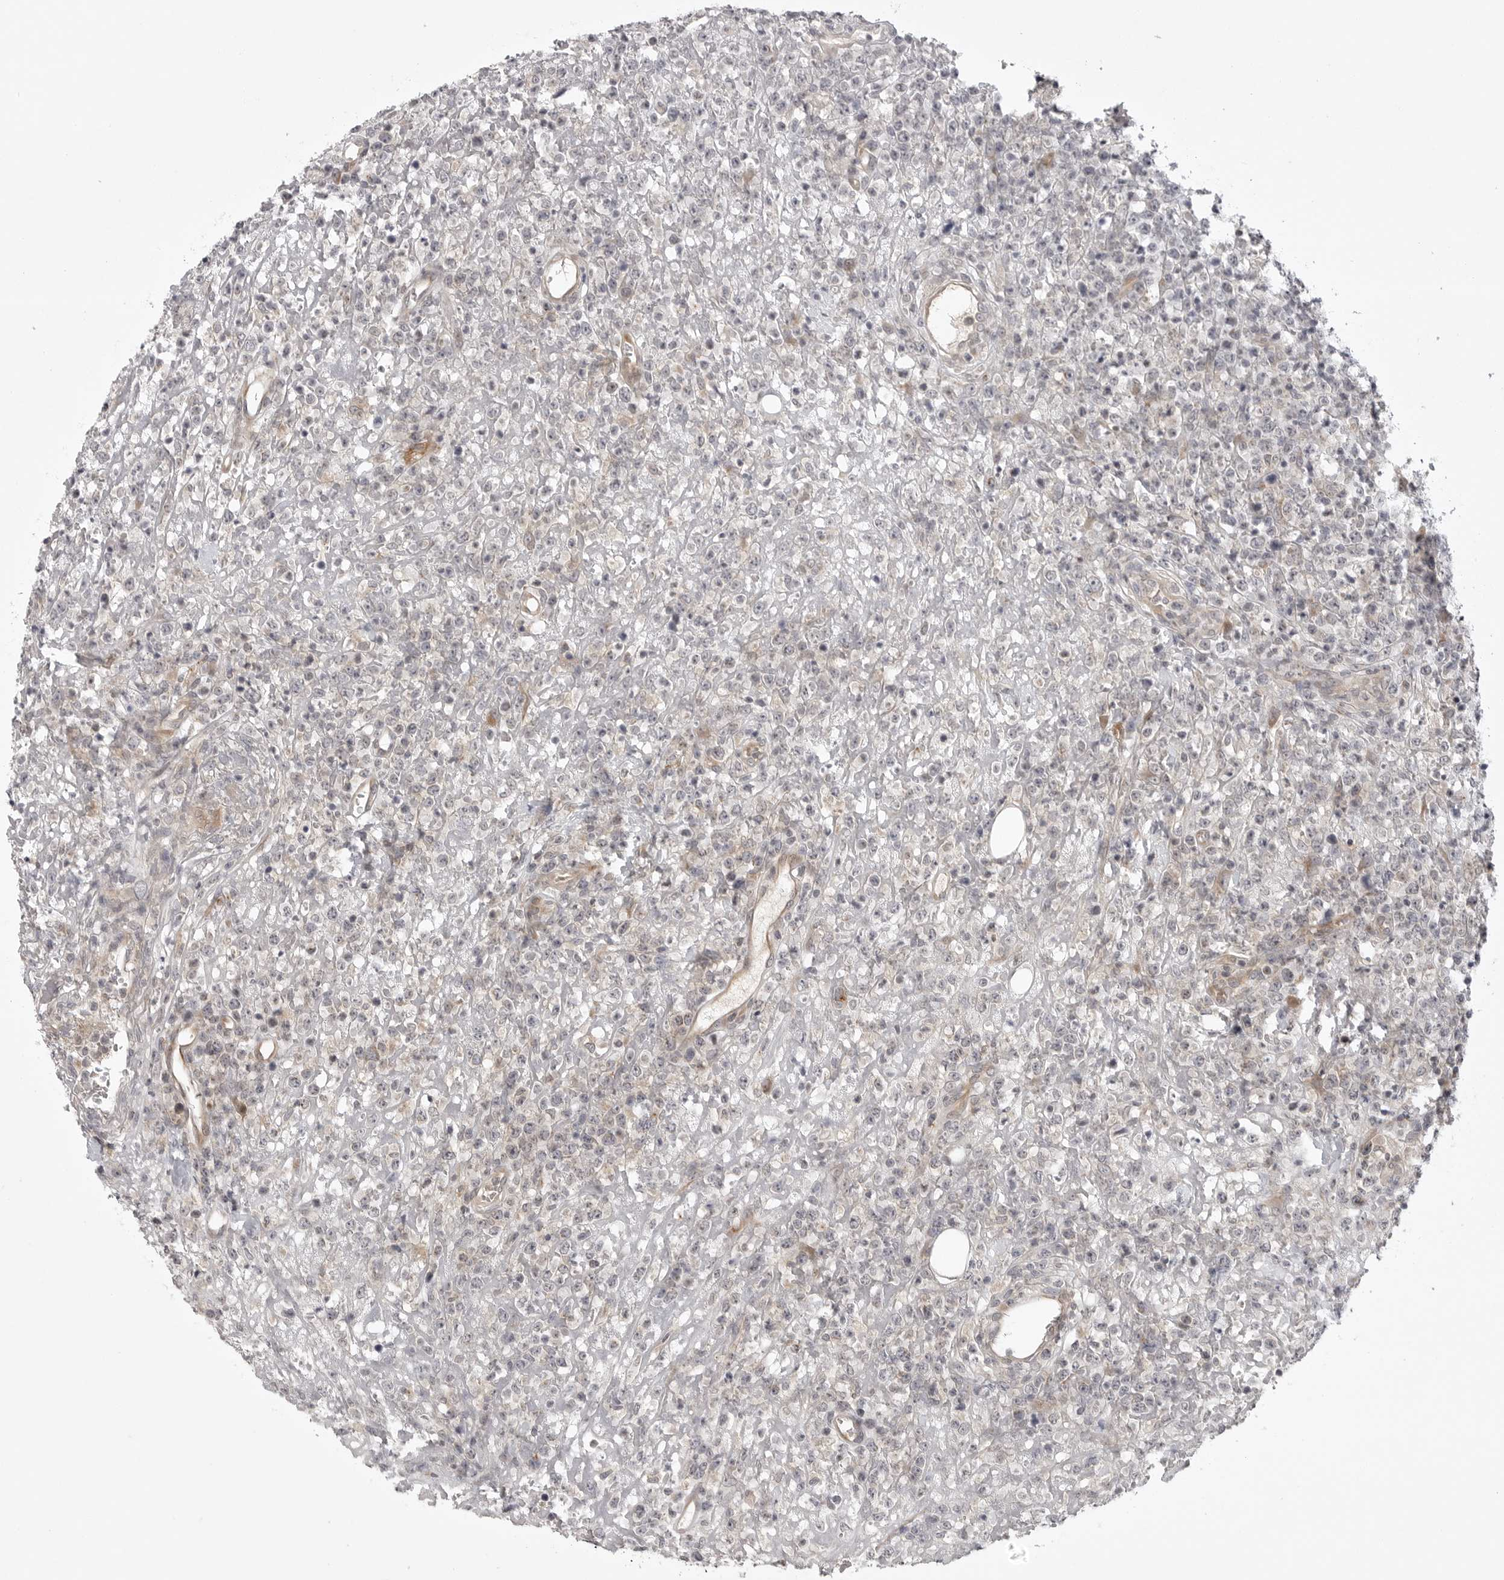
{"staining": {"intensity": "negative", "quantity": "none", "location": "none"}, "tissue": "lymphoma", "cell_type": "Tumor cells", "image_type": "cancer", "snomed": [{"axis": "morphology", "description": "Malignant lymphoma, non-Hodgkin's type, High grade"}, {"axis": "topography", "description": "Colon"}], "caption": "Immunohistochemistry (IHC) of human malignant lymphoma, non-Hodgkin's type (high-grade) demonstrates no staining in tumor cells.", "gene": "CD300LD", "patient": {"sex": "female", "age": 53}}